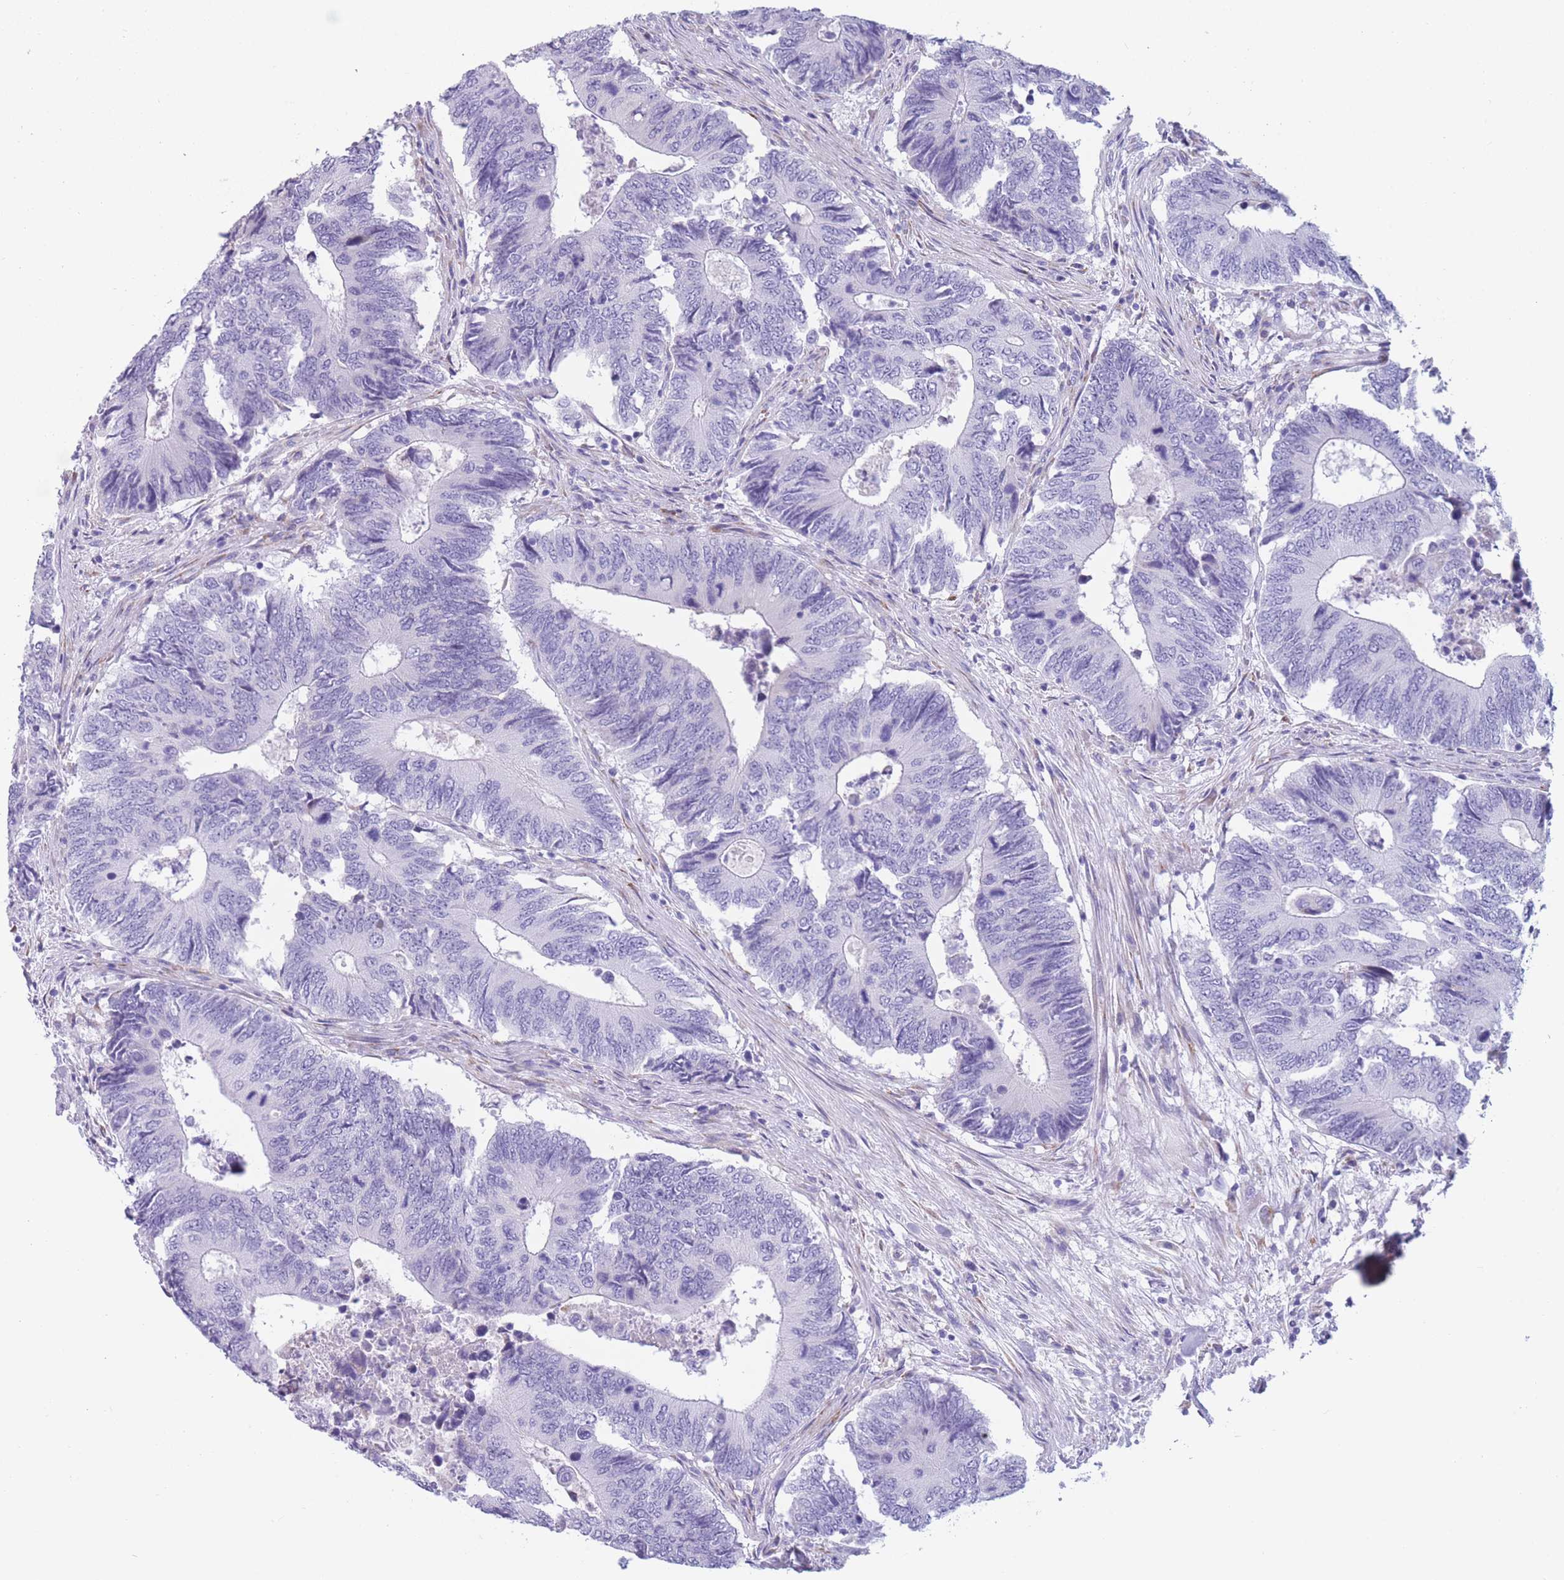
{"staining": {"intensity": "negative", "quantity": "none", "location": "none"}, "tissue": "colorectal cancer", "cell_type": "Tumor cells", "image_type": "cancer", "snomed": [{"axis": "morphology", "description": "Adenocarcinoma, NOS"}, {"axis": "topography", "description": "Colon"}], "caption": "Histopathology image shows no protein positivity in tumor cells of adenocarcinoma (colorectal) tissue.", "gene": "COL27A1", "patient": {"sex": "male", "age": 87}}